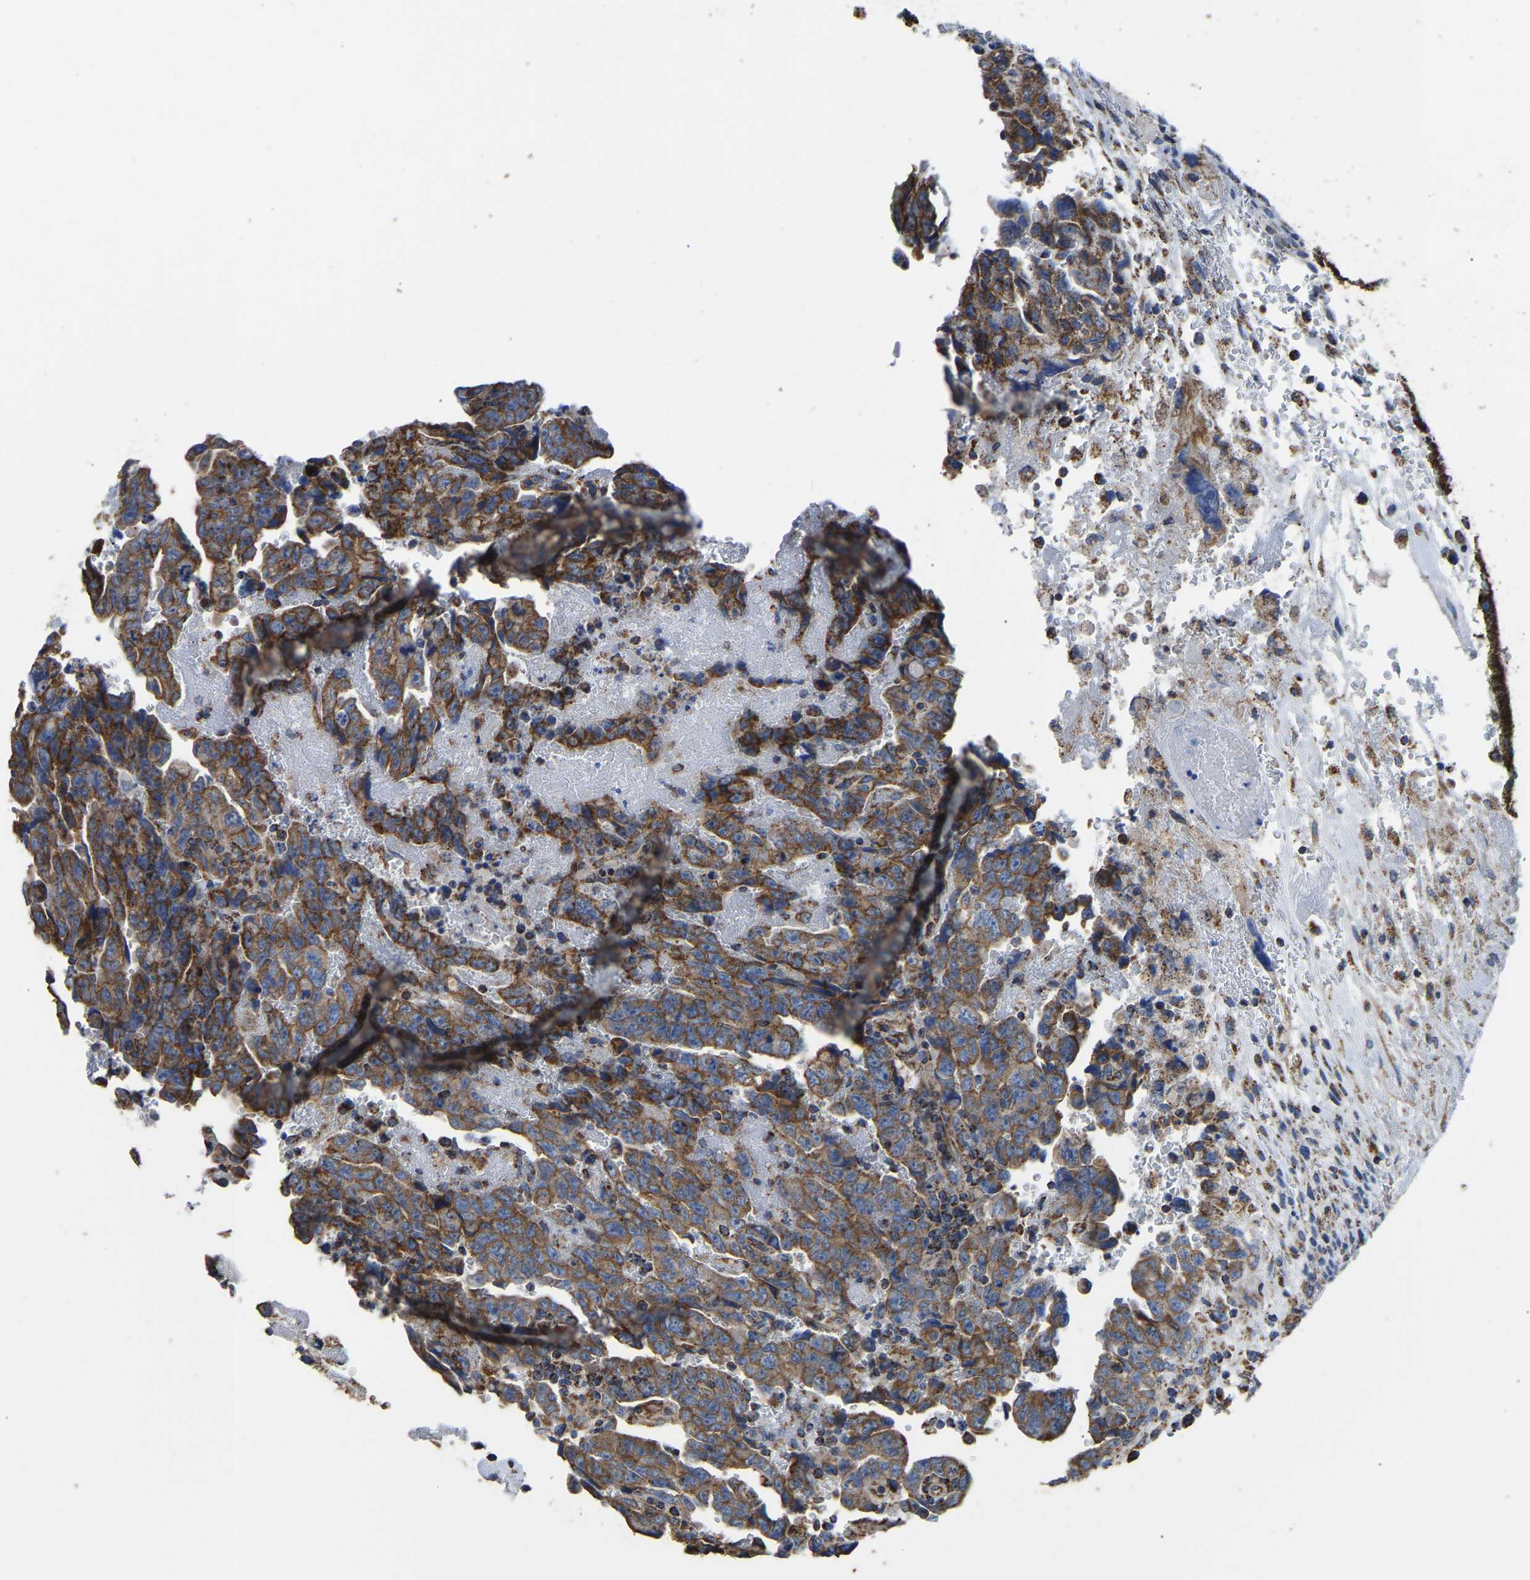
{"staining": {"intensity": "moderate", "quantity": ">75%", "location": "cytoplasmic/membranous"}, "tissue": "testis cancer", "cell_type": "Tumor cells", "image_type": "cancer", "snomed": [{"axis": "morphology", "description": "Carcinoma, Embryonal, NOS"}, {"axis": "topography", "description": "Testis"}], "caption": "Brown immunohistochemical staining in human testis embryonal carcinoma shows moderate cytoplasmic/membranous expression in about >75% of tumor cells. (DAB (3,3'-diaminobenzidine) = brown stain, brightfield microscopy at high magnification).", "gene": "ETFA", "patient": {"sex": "male", "age": 28}}